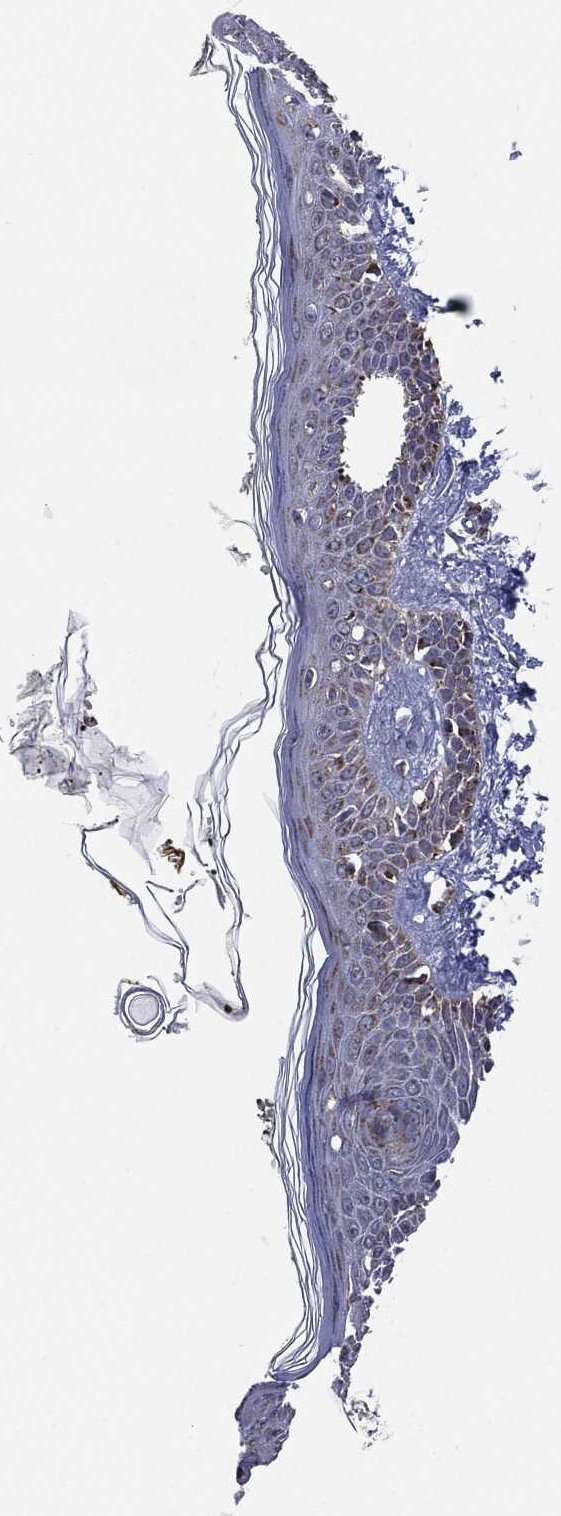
{"staining": {"intensity": "negative", "quantity": "none", "location": "none"}, "tissue": "skin", "cell_type": "Fibroblasts", "image_type": "normal", "snomed": [{"axis": "morphology", "description": "Normal tissue, NOS"}, {"axis": "topography", "description": "Skin"}], "caption": "Fibroblasts show no significant positivity in normal skin. (Brightfield microscopy of DAB IHC at high magnification).", "gene": "NDUFV2", "patient": {"sex": "male", "age": 76}}